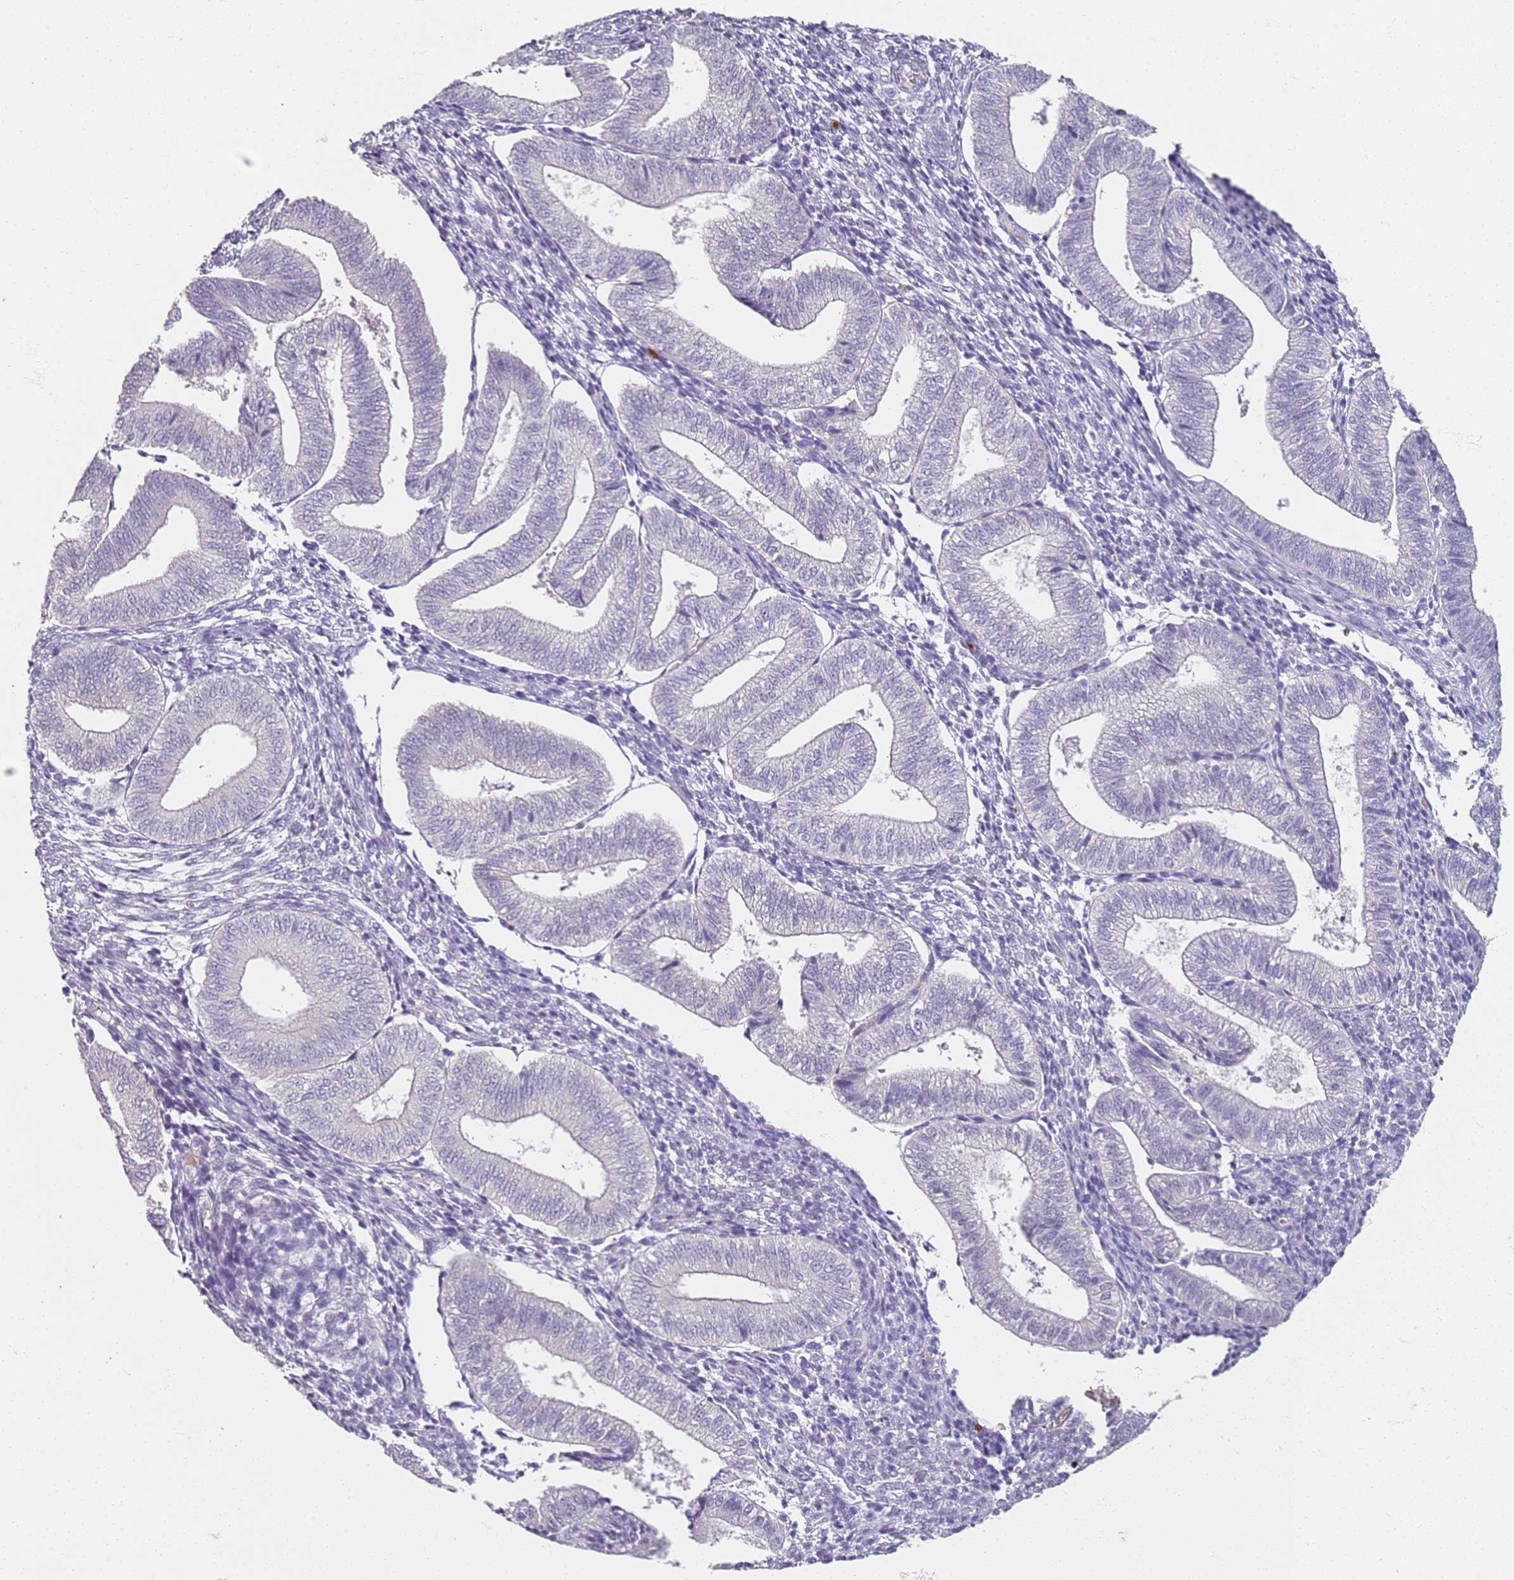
{"staining": {"intensity": "negative", "quantity": "none", "location": "none"}, "tissue": "endometrium", "cell_type": "Cells in endometrial stroma", "image_type": "normal", "snomed": [{"axis": "morphology", "description": "Normal tissue, NOS"}, {"axis": "topography", "description": "Endometrium"}], "caption": "The photomicrograph demonstrates no significant positivity in cells in endometrial stroma of endometrium.", "gene": "CD40LG", "patient": {"sex": "female", "age": 34}}